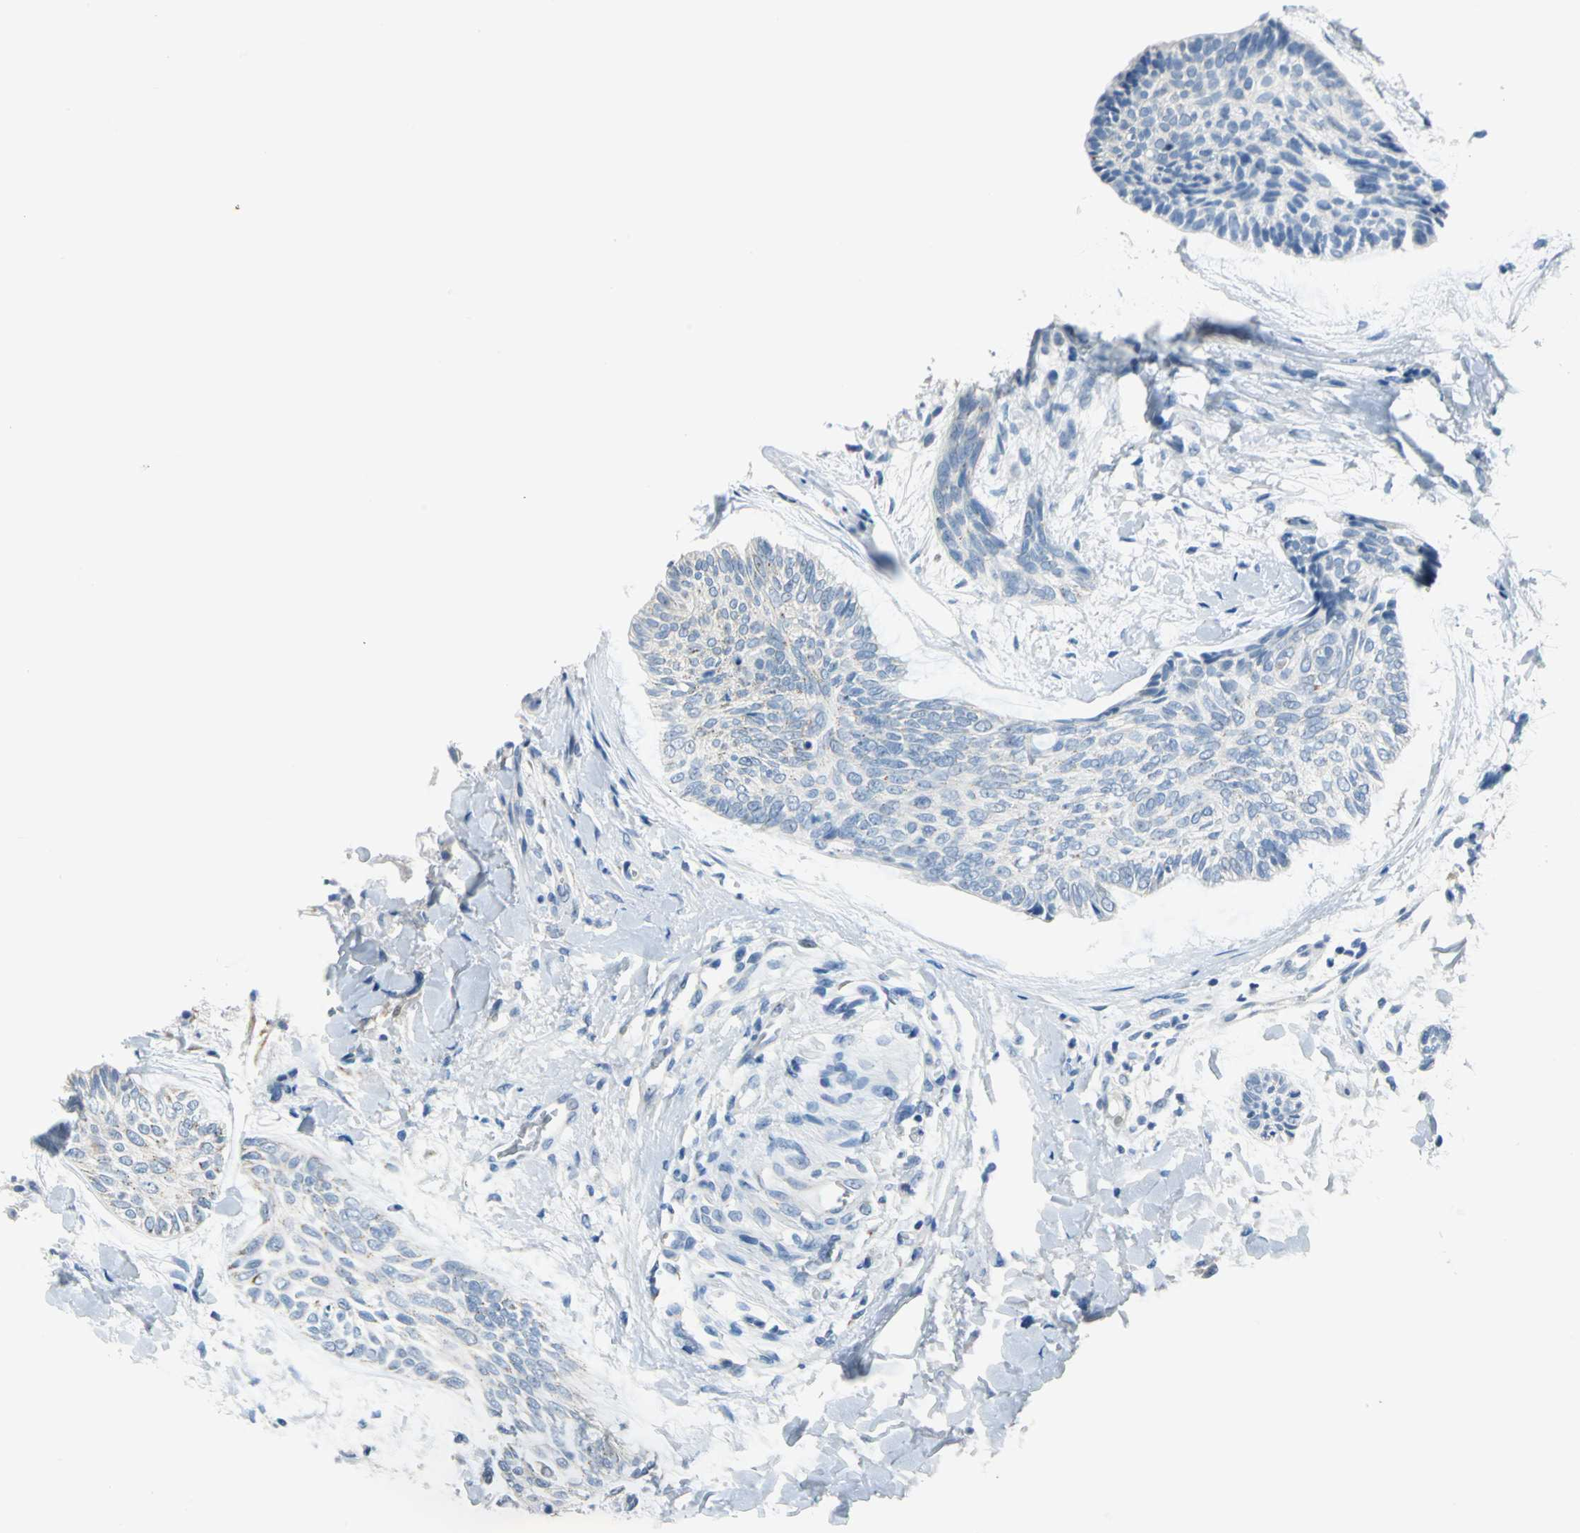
{"staining": {"intensity": "negative", "quantity": "none", "location": "none"}, "tissue": "skin cancer", "cell_type": "Tumor cells", "image_type": "cancer", "snomed": [{"axis": "morphology", "description": "Normal tissue, NOS"}, {"axis": "morphology", "description": "Basal cell carcinoma"}, {"axis": "topography", "description": "Skin"}], "caption": "This is an immunohistochemistry (IHC) micrograph of skin basal cell carcinoma. There is no expression in tumor cells.", "gene": "MUC4", "patient": {"sex": "female", "age": 71}}